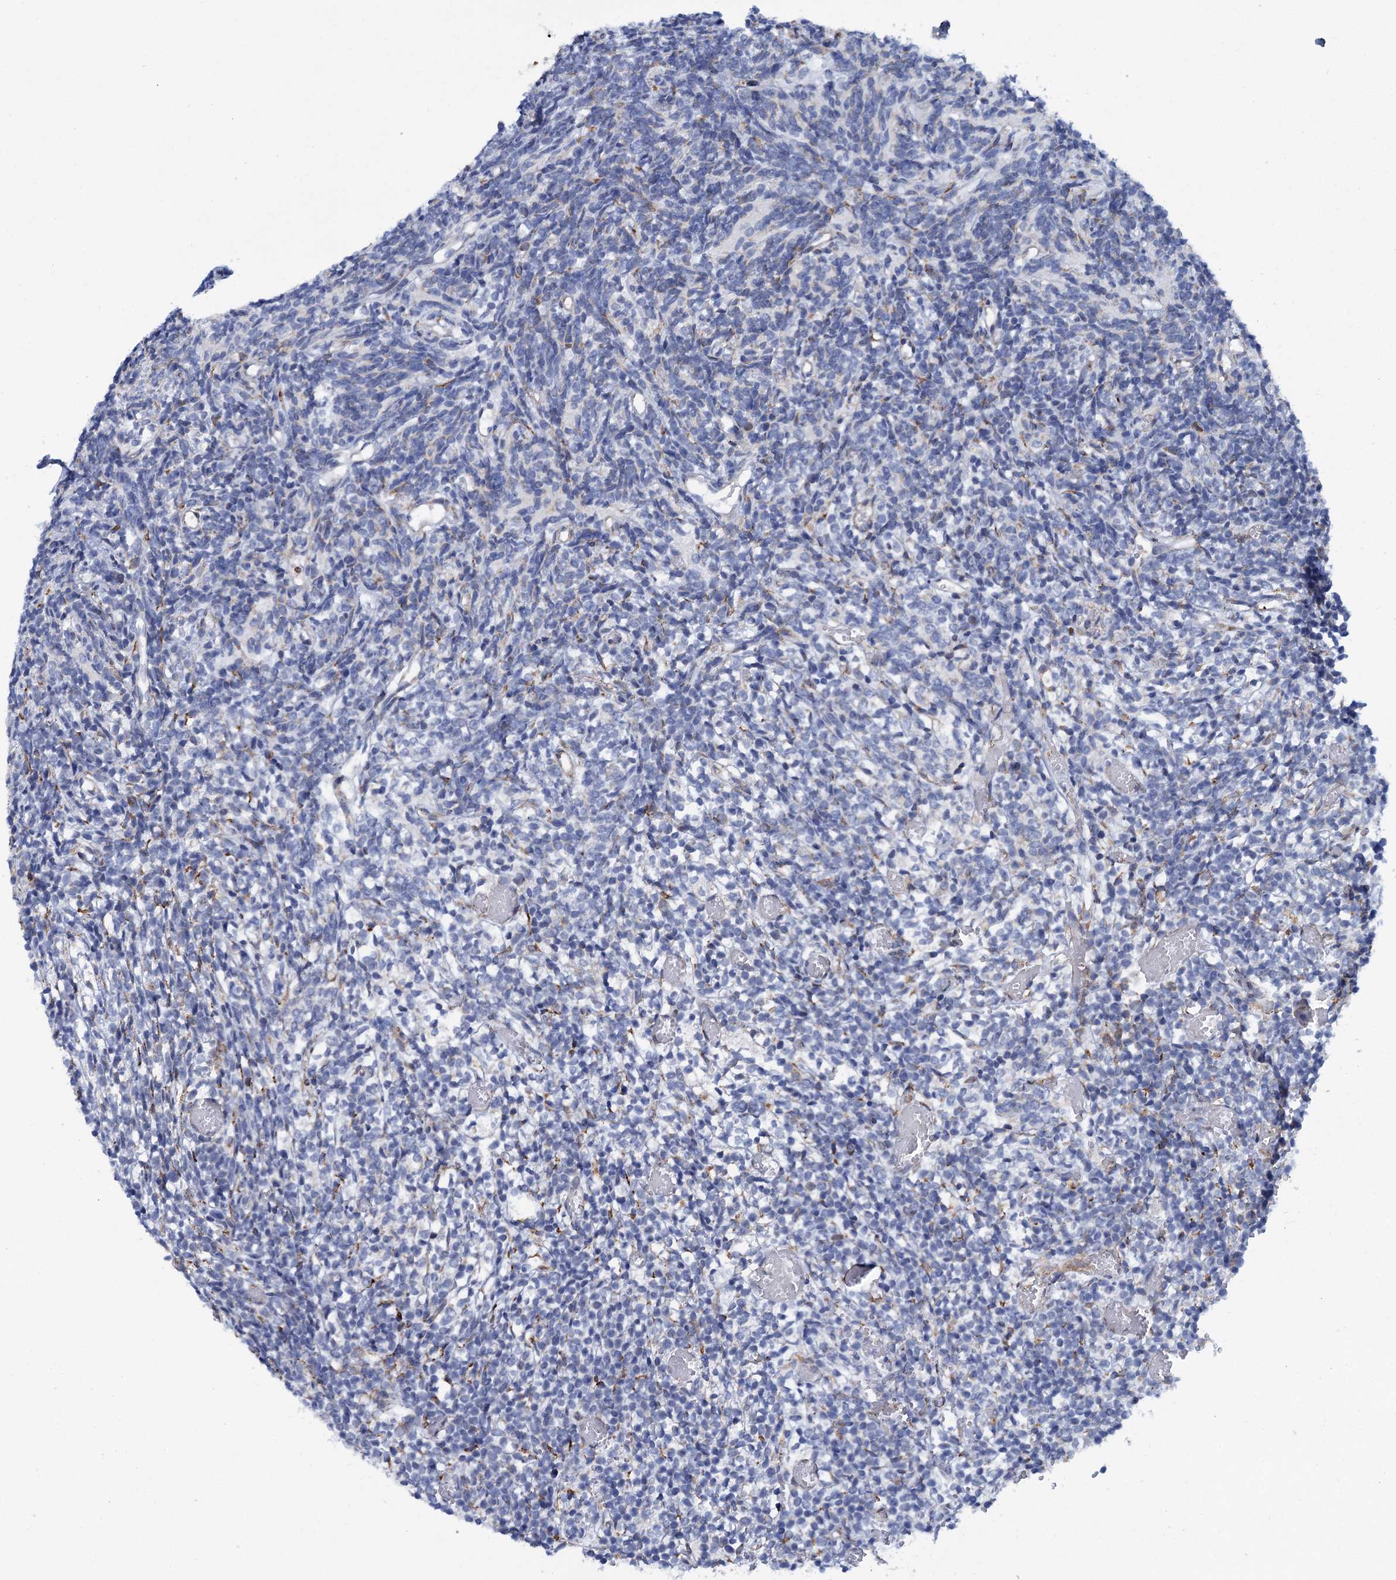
{"staining": {"intensity": "negative", "quantity": "none", "location": "none"}, "tissue": "glioma", "cell_type": "Tumor cells", "image_type": "cancer", "snomed": [{"axis": "morphology", "description": "Glioma, malignant, Low grade"}, {"axis": "topography", "description": "Brain"}], "caption": "The immunohistochemistry micrograph has no significant positivity in tumor cells of glioma tissue.", "gene": "SHE", "patient": {"sex": "female", "age": 1}}